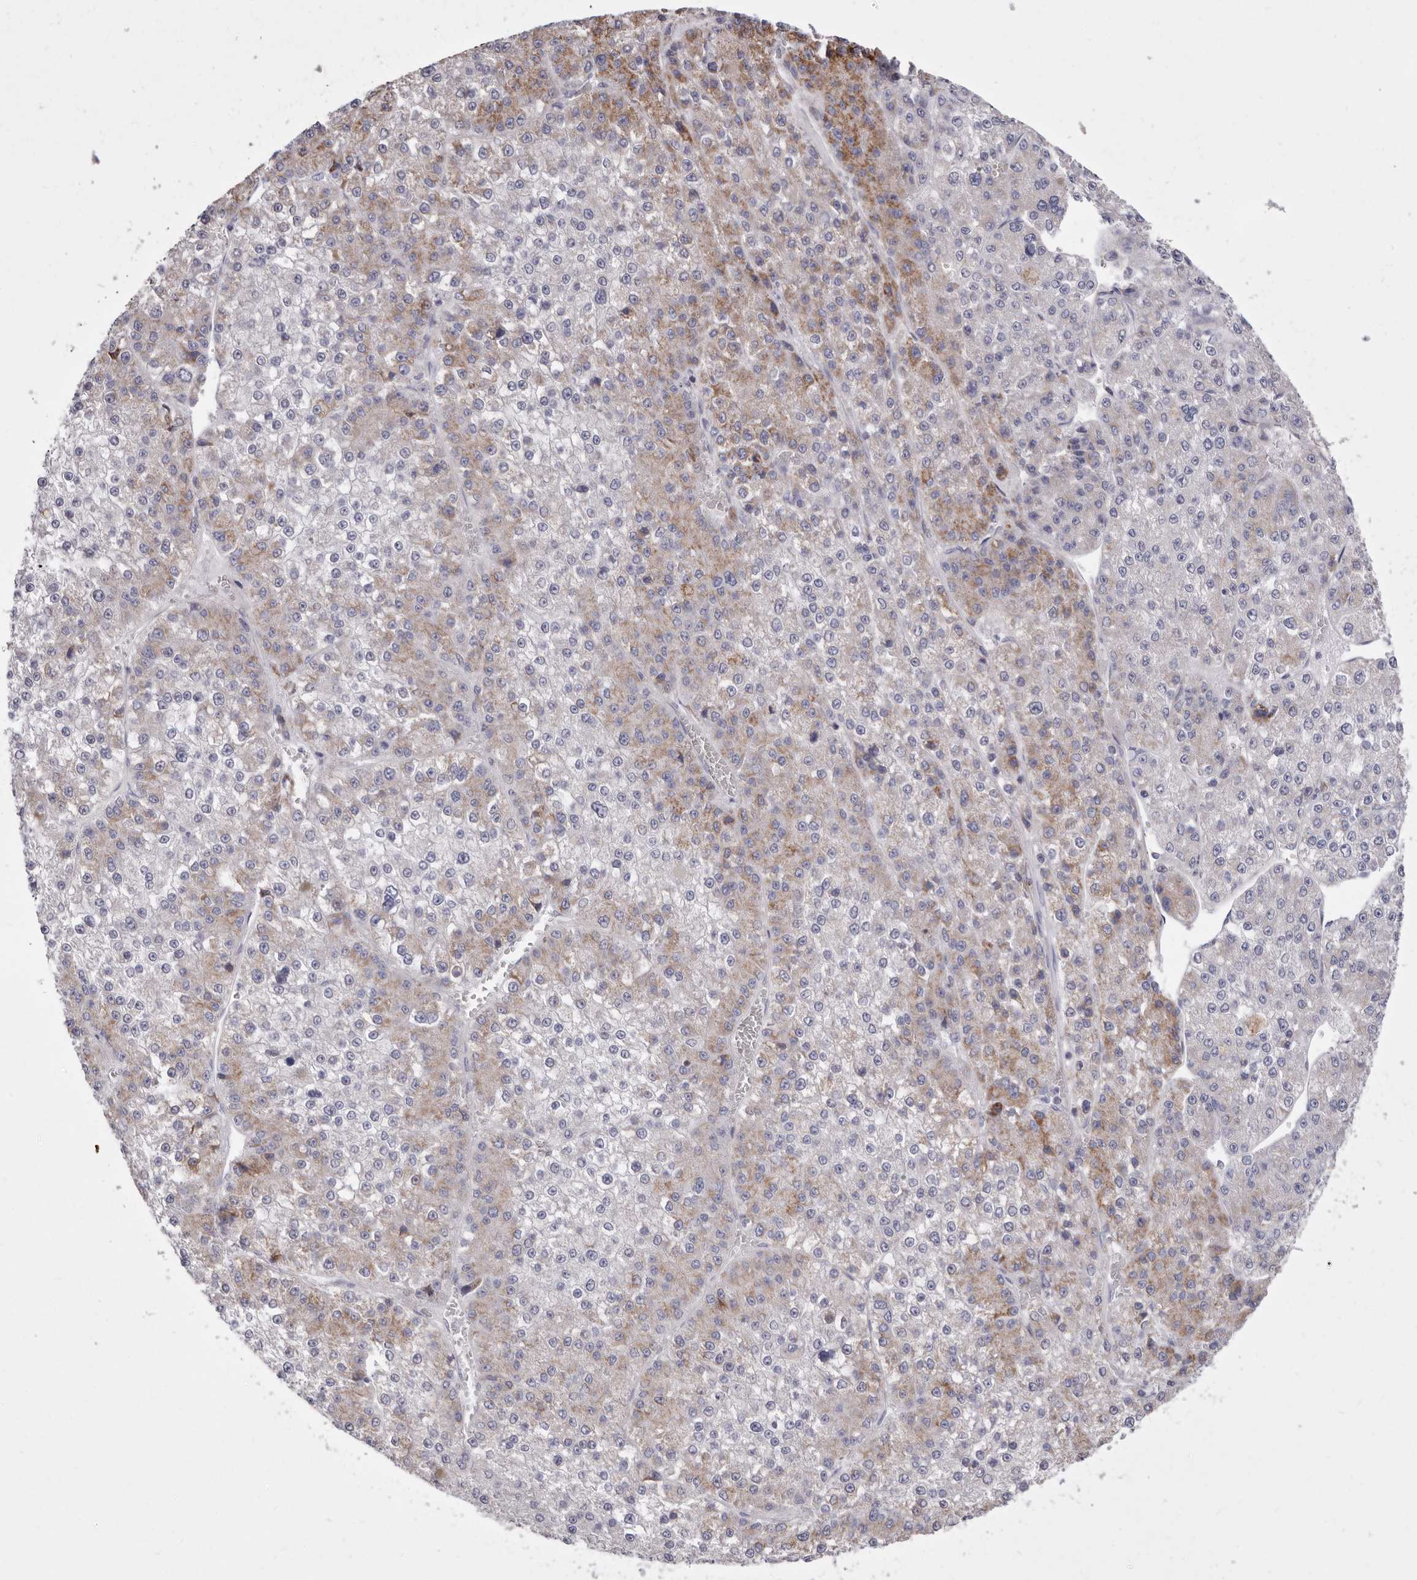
{"staining": {"intensity": "moderate", "quantity": "25%-75%", "location": "cytoplasmic/membranous"}, "tissue": "liver cancer", "cell_type": "Tumor cells", "image_type": "cancer", "snomed": [{"axis": "morphology", "description": "Carcinoma, Hepatocellular, NOS"}, {"axis": "topography", "description": "Liver"}], "caption": "Brown immunohistochemical staining in liver cancer (hepatocellular carcinoma) exhibits moderate cytoplasmic/membranous positivity in about 25%-75% of tumor cells. (DAB (3,3'-diaminobenzidine) = brown stain, brightfield microscopy at high magnification).", "gene": "RSPO2", "patient": {"sex": "female", "age": 73}}